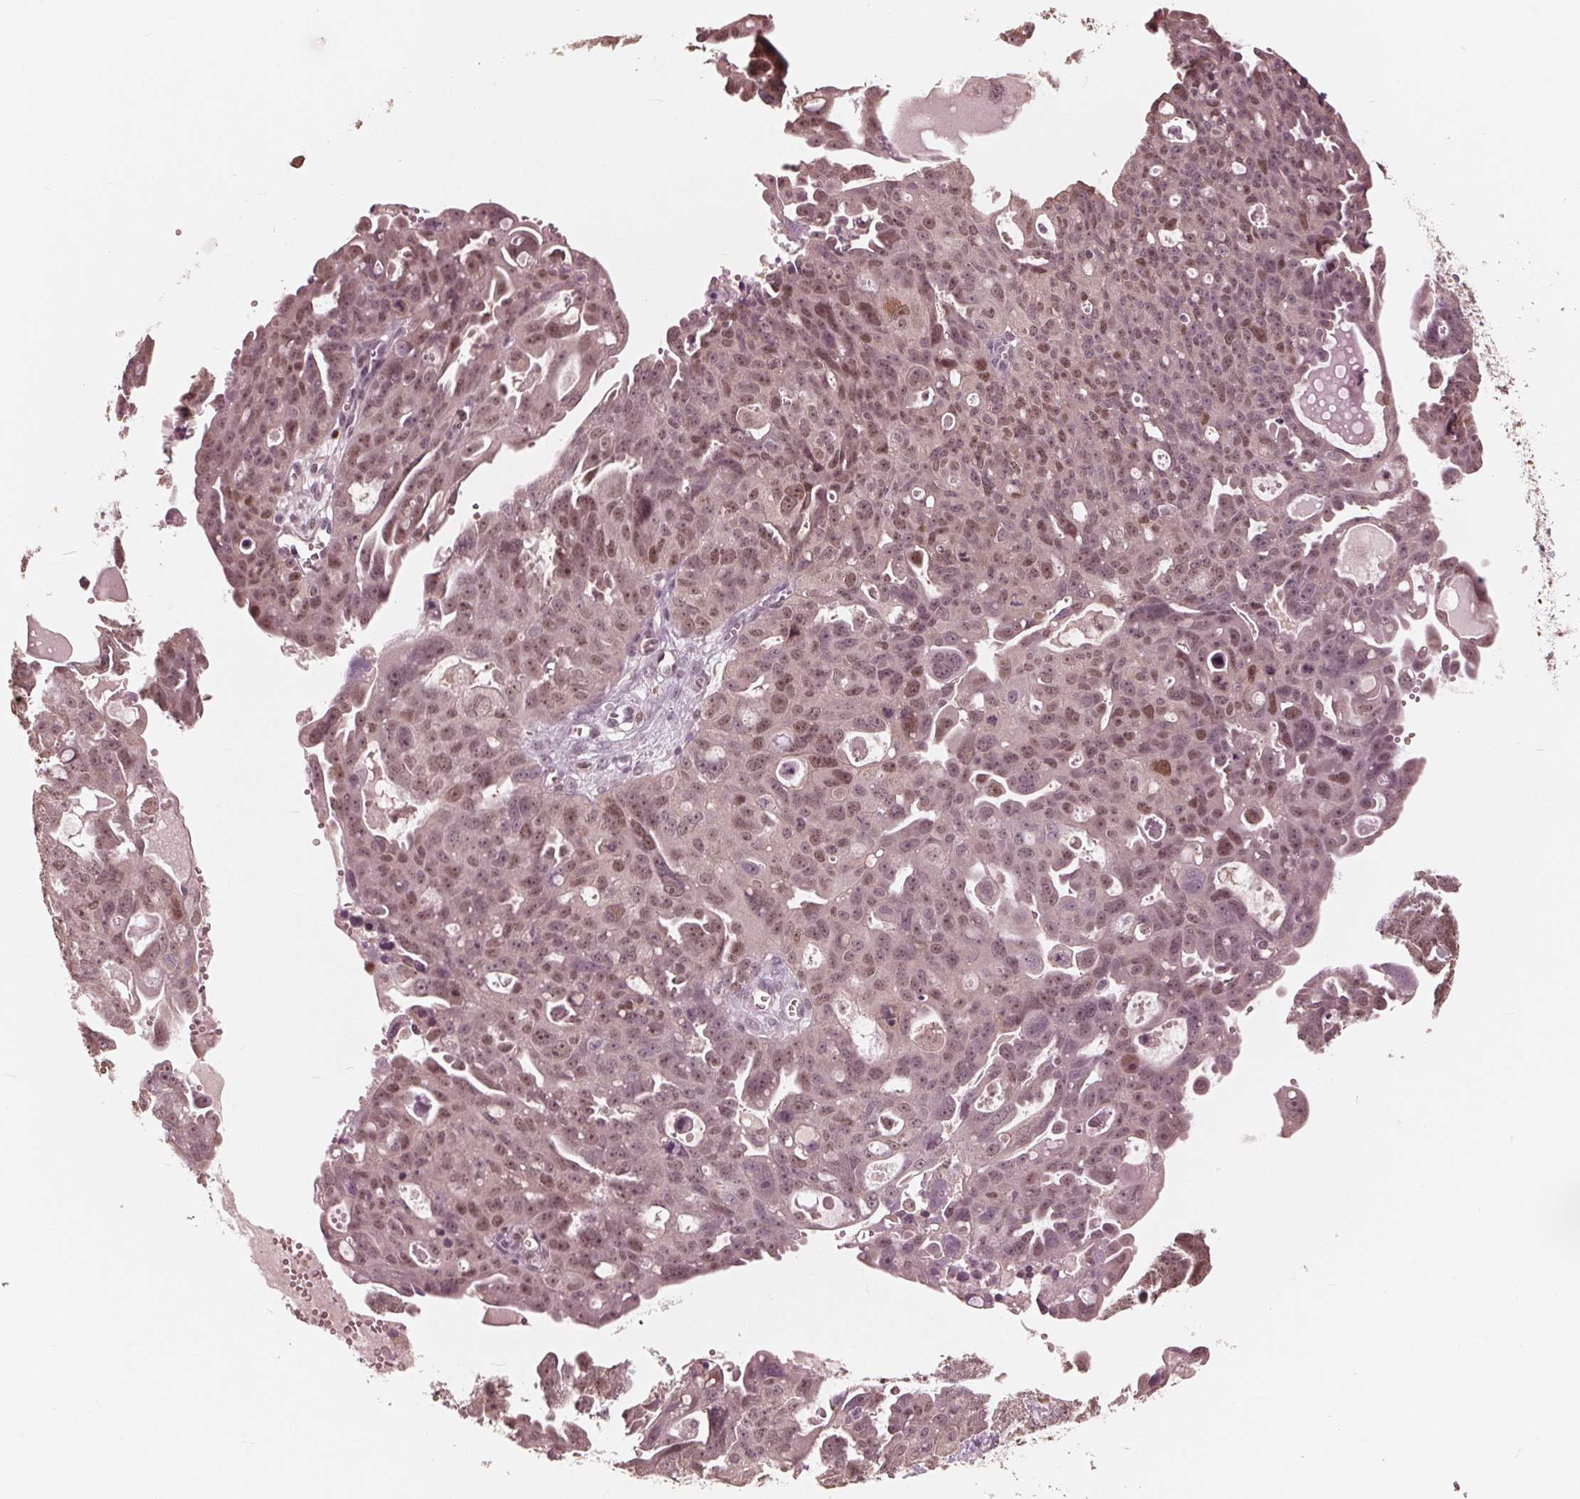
{"staining": {"intensity": "weak", "quantity": ">75%", "location": "nuclear"}, "tissue": "ovarian cancer", "cell_type": "Tumor cells", "image_type": "cancer", "snomed": [{"axis": "morphology", "description": "Carcinoma, endometroid"}, {"axis": "topography", "description": "Ovary"}], "caption": "Weak nuclear protein positivity is appreciated in about >75% of tumor cells in ovarian cancer (endometroid carcinoma). The protein of interest is shown in brown color, while the nuclei are stained blue.", "gene": "HIRIP3", "patient": {"sex": "female", "age": 70}}